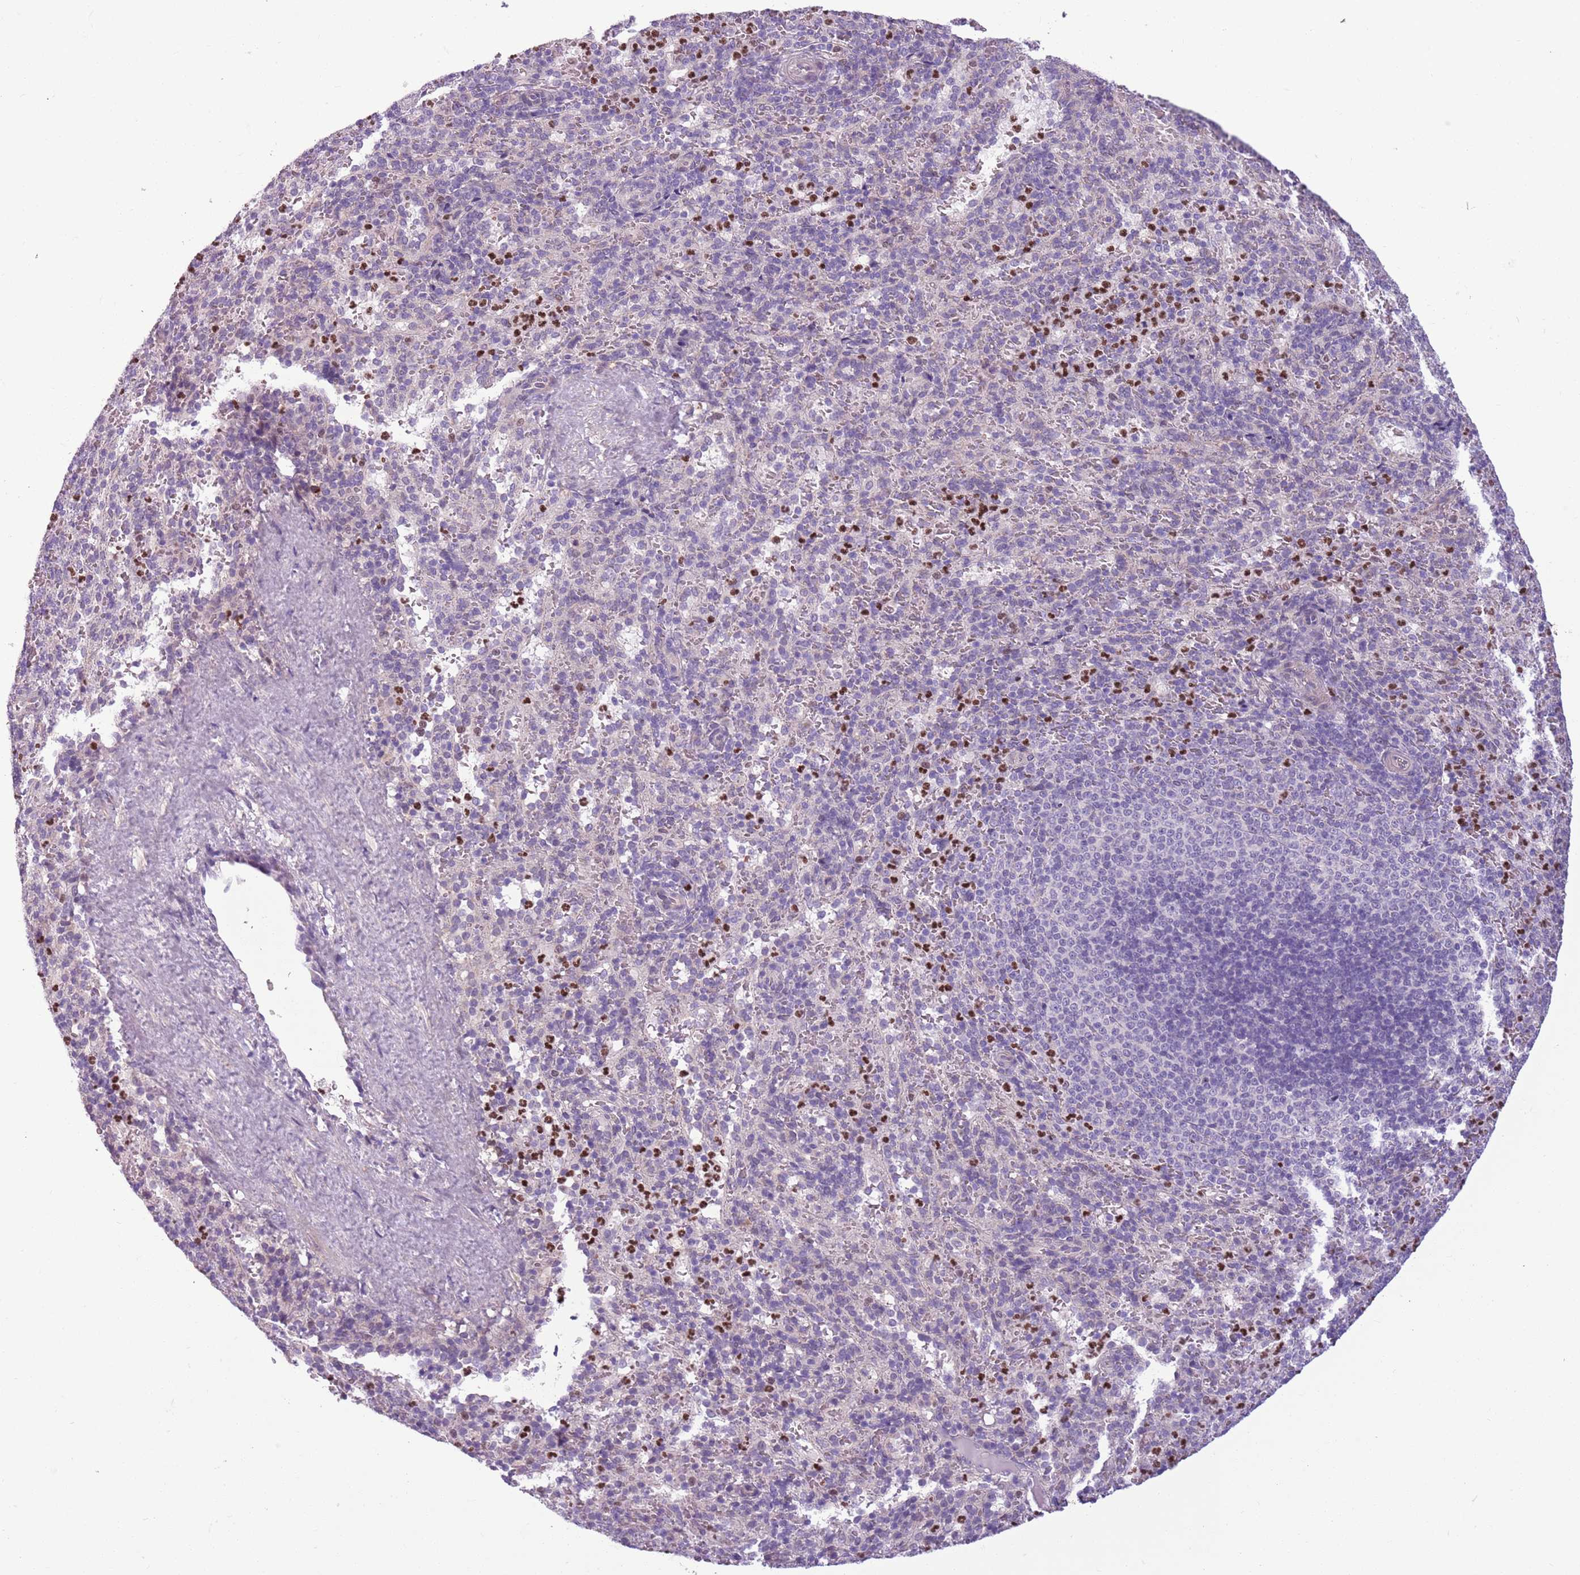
{"staining": {"intensity": "negative", "quantity": "none", "location": "none"}, "tissue": "spleen", "cell_type": "Cells in red pulp", "image_type": "normal", "snomed": [{"axis": "morphology", "description": "Normal tissue, NOS"}, {"axis": "topography", "description": "Spleen"}], "caption": "High magnification brightfield microscopy of benign spleen stained with DAB (brown) and counterstained with hematoxylin (blue): cells in red pulp show no significant positivity.", "gene": "ADCY7", "patient": {"sex": "female", "age": 21}}